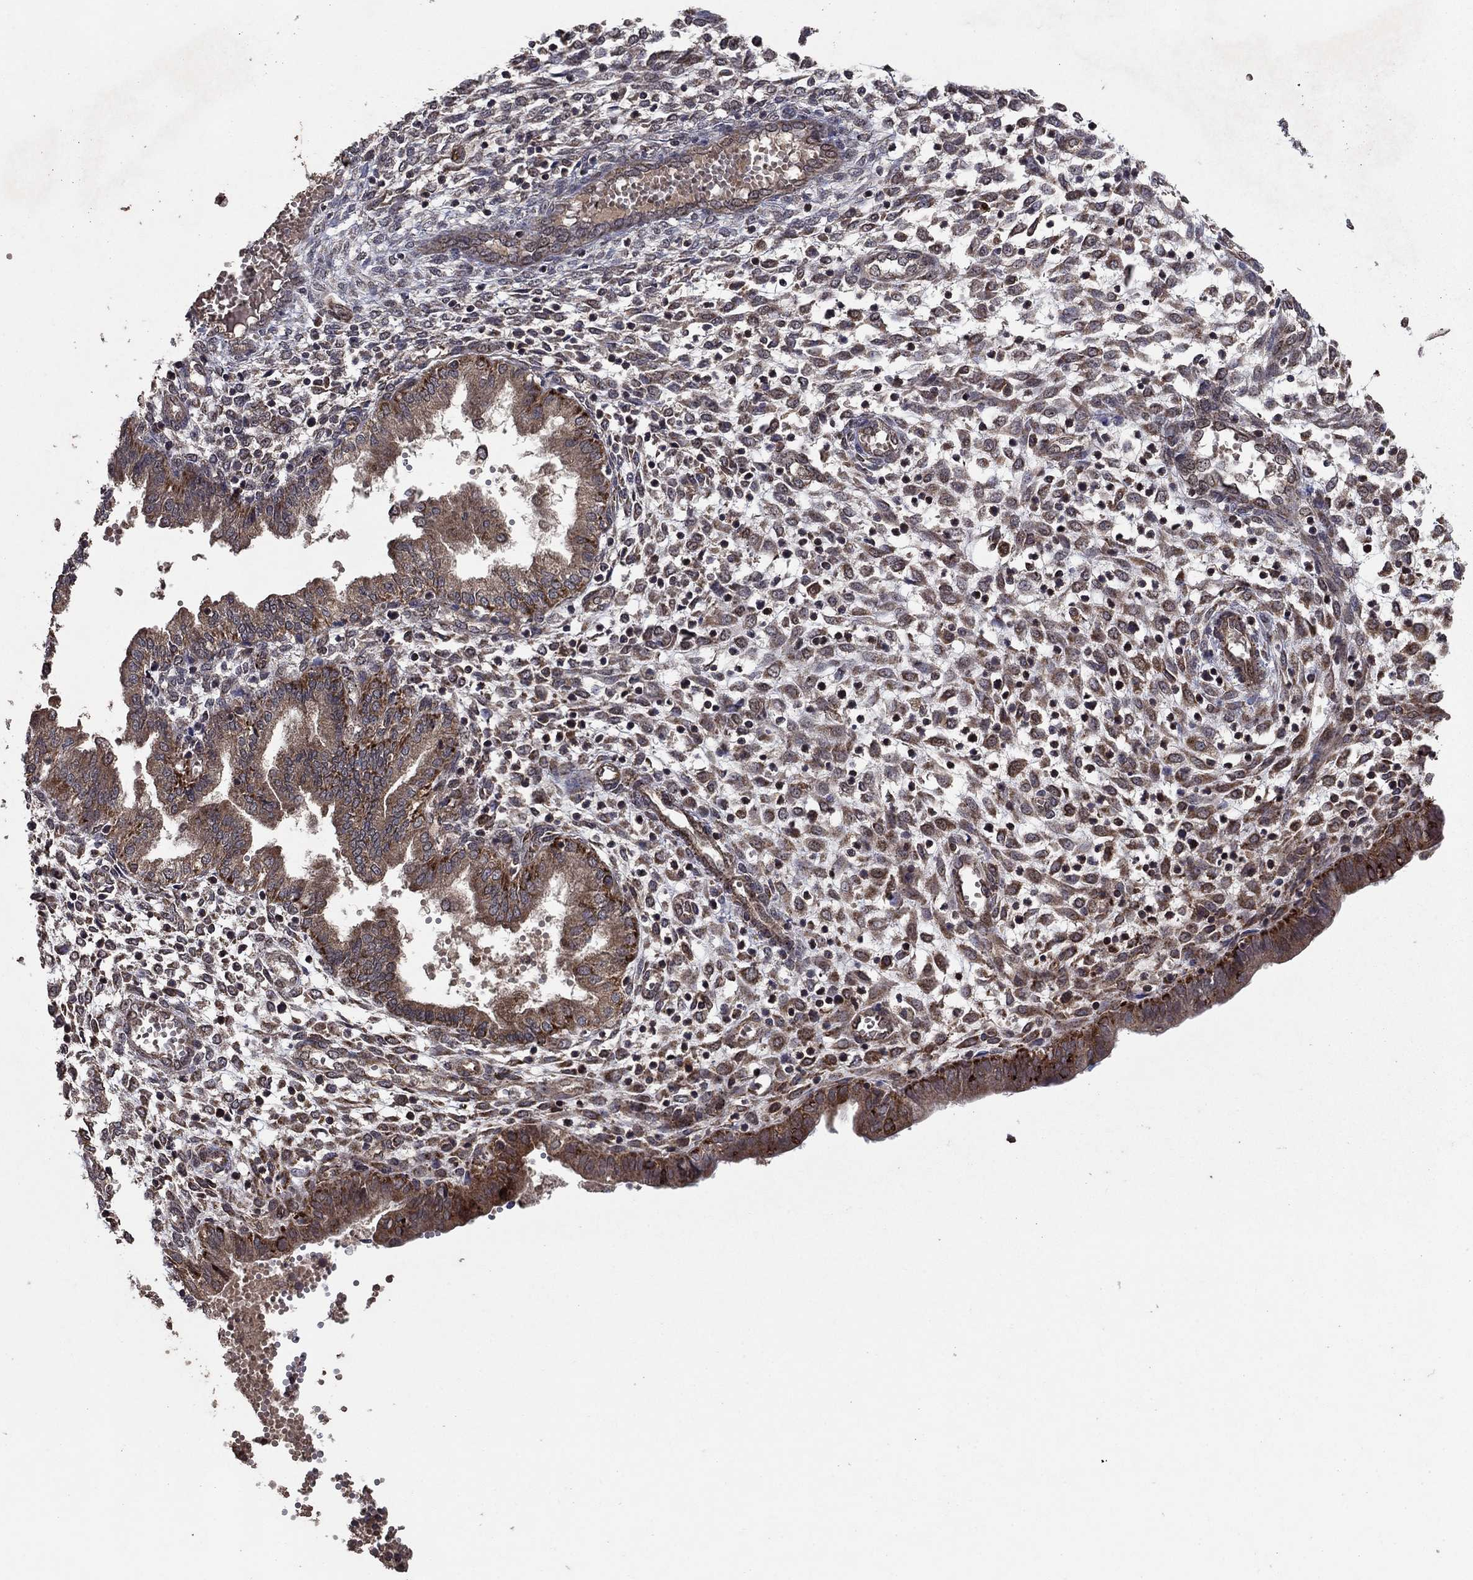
{"staining": {"intensity": "negative", "quantity": "none", "location": "none"}, "tissue": "endometrium", "cell_type": "Cells in endometrial stroma", "image_type": "normal", "snomed": [{"axis": "morphology", "description": "Normal tissue, NOS"}, {"axis": "topography", "description": "Endometrium"}], "caption": "Immunohistochemistry histopathology image of unremarkable endometrium stained for a protein (brown), which reveals no staining in cells in endometrial stroma. (DAB (3,3'-diaminobenzidine) immunohistochemistry, high magnification).", "gene": "DHRS1", "patient": {"sex": "female", "age": 43}}